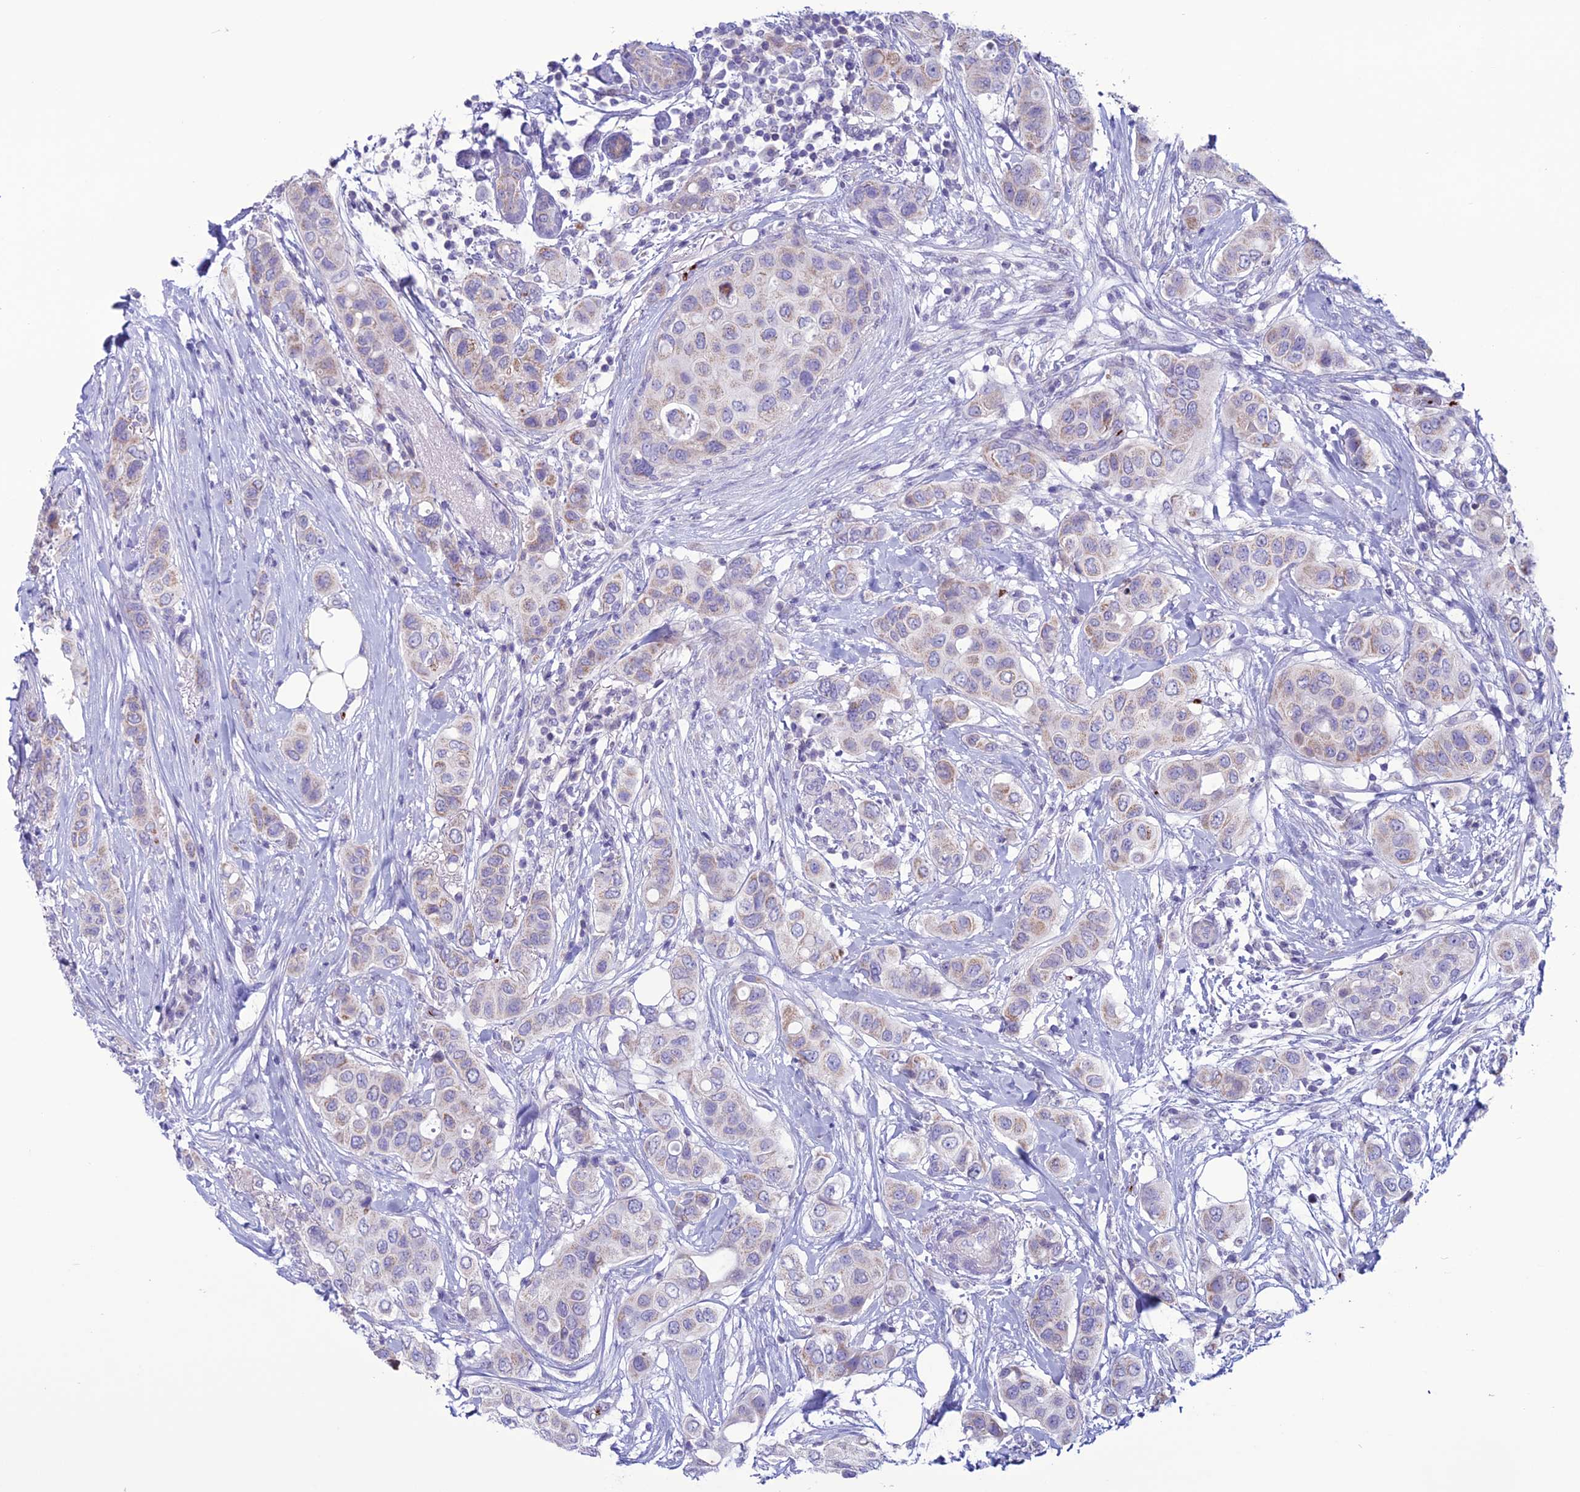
{"staining": {"intensity": "weak", "quantity": "25%-75%", "location": "cytoplasmic/membranous"}, "tissue": "breast cancer", "cell_type": "Tumor cells", "image_type": "cancer", "snomed": [{"axis": "morphology", "description": "Lobular carcinoma"}, {"axis": "topography", "description": "Breast"}], "caption": "A high-resolution photomicrograph shows immunohistochemistry staining of breast cancer, which shows weak cytoplasmic/membranous expression in approximately 25%-75% of tumor cells.", "gene": "C21orf140", "patient": {"sex": "female", "age": 51}}